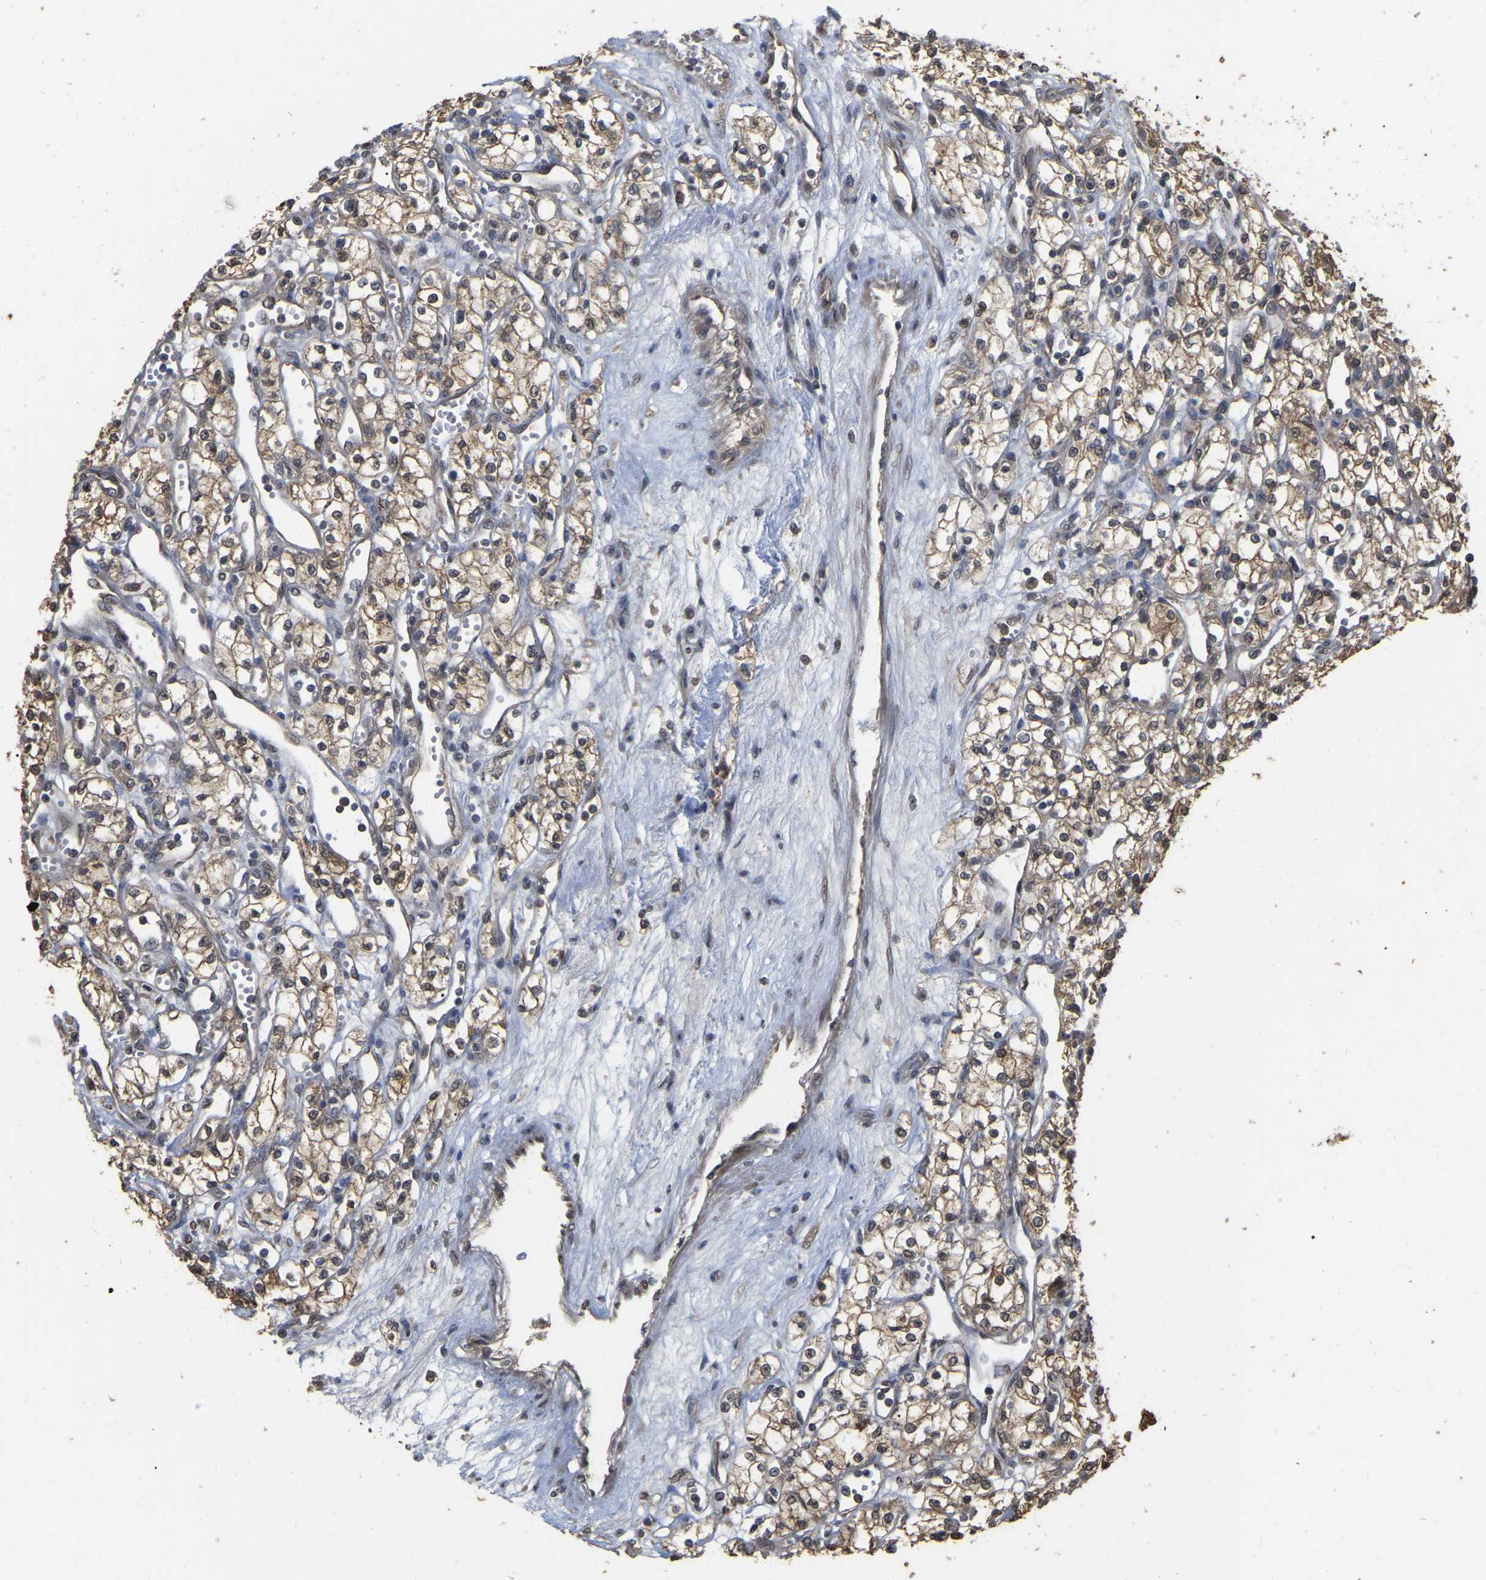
{"staining": {"intensity": "moderate", "quantity": "<25%", "location": "cytoplasmic/membranous"}, "tissue": "renal cancer", "cell_type": "Tumor cells", "image_type": "cancer", "snomed": [{"axis": "morphology", "description": "Adenocarcinoma, NOS"}, {"axis": "topography", "description": "Kidney"}], "caption": "Immunohistochemical staining of adenocarcinoma (renal) exhibits moderate cytoplasmic/membranous protein expression in approximately <25% of tumor cells. (brown staining indicates protein expression, while blue staining denotes nuclei).", "gene": "FAM219A", "patient": {"sex": "male", "age": 59}}